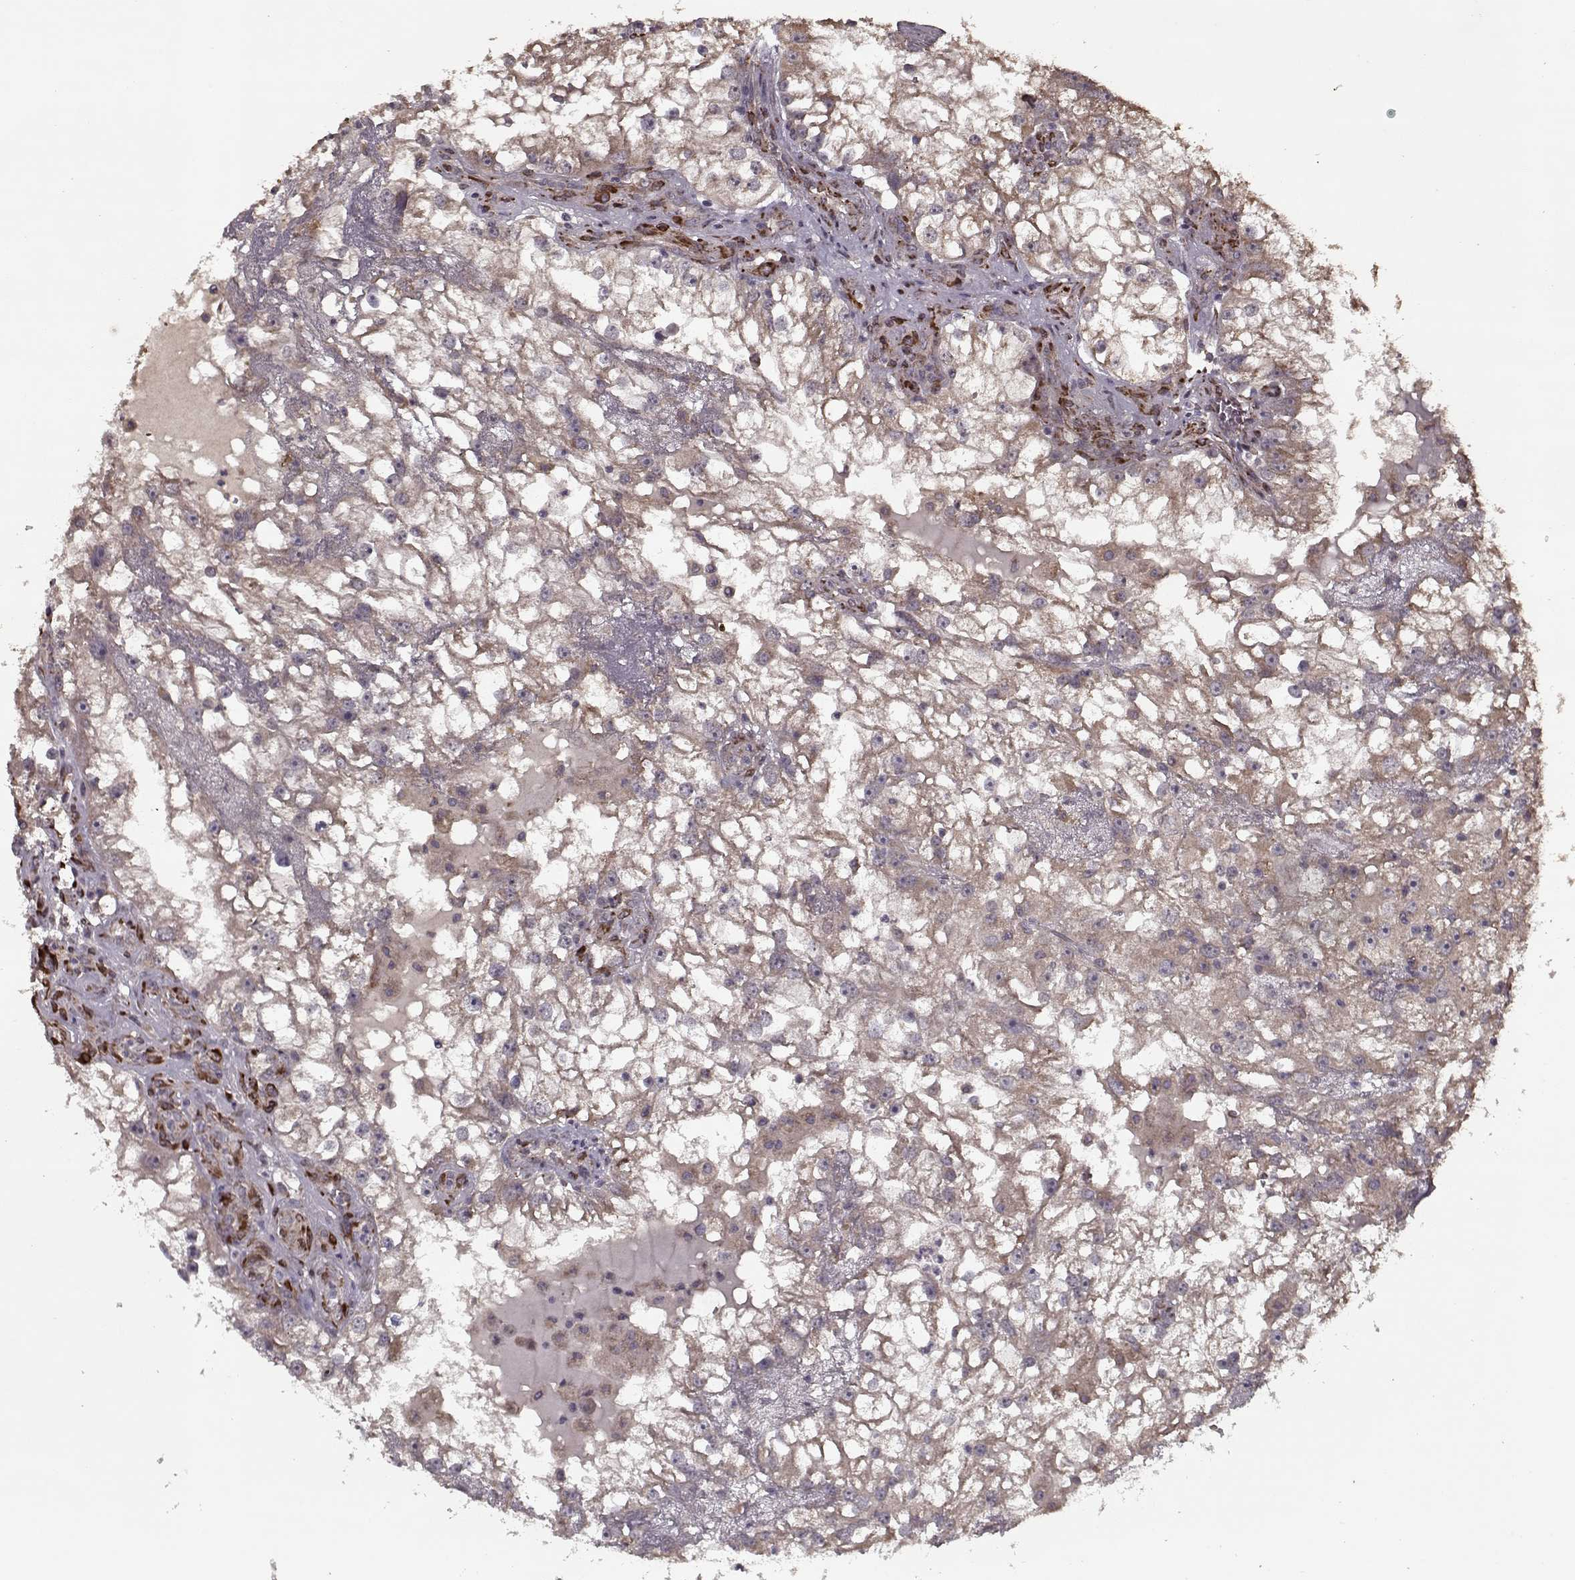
{"staining": {"intensity": "weak", "quantity": ">75%", "location": "cytoplasmic/membranous"}, "tissue": "renal cancer", "cell_type": "Tumor cells", "image_type": "cancer", "snomed": [{"axis": "morphology", "description": "Adenocarcinoma, NOS"}, {"axis": "topography", "description": "Kidney"}], "caption": "Protein expression analysis of renal cancer displays weak cytoplasmic/membranous staining in about >75% of tumor cells.", "gene": "IMMP1L", "patient": {"sex": "male", "age": 59}}